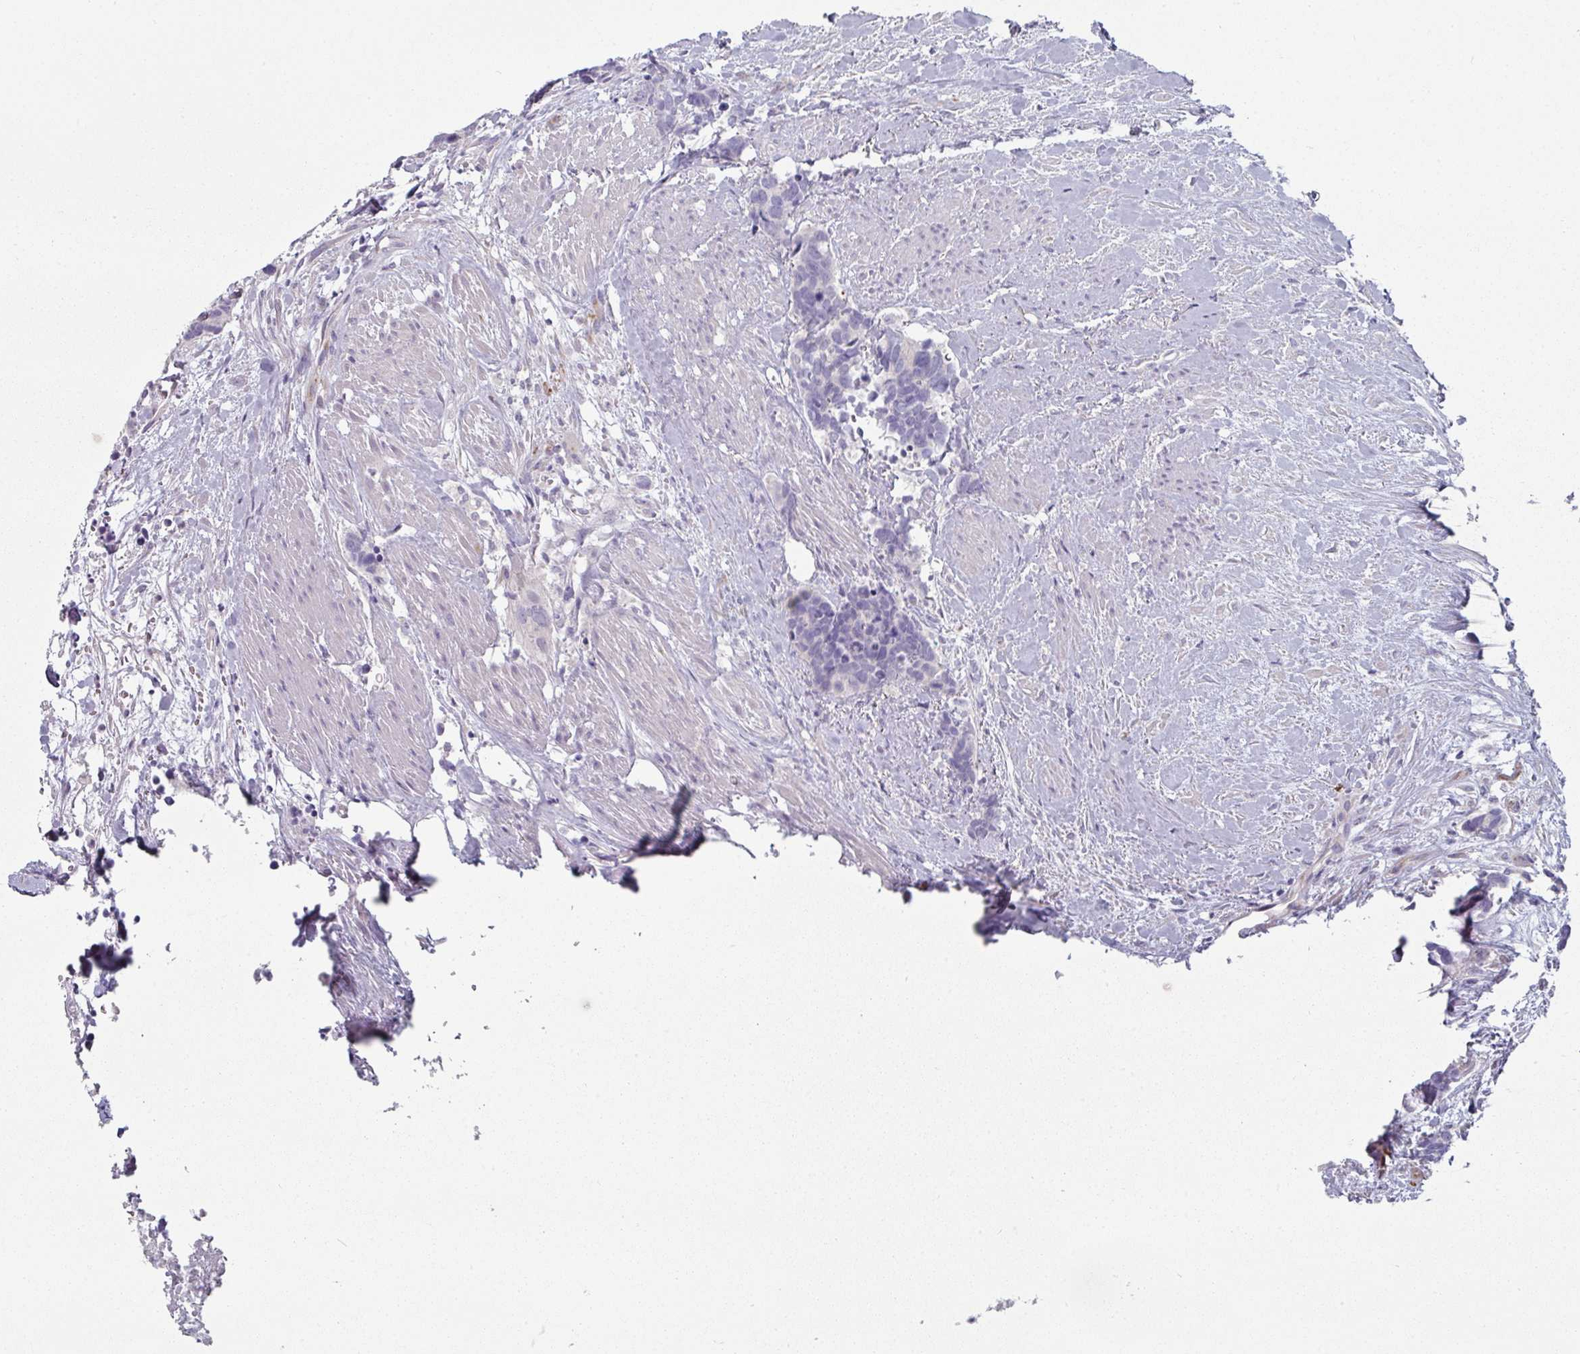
{"staining": {"intensity": "negative", "quantity": "none", "location": "none"}, "tissue": "carcinoid", "cell_type": "Tumor cells", "image_type": "cancer", "snomed": [{"axis": "morphology", "description": "Carcinoma, NOS"}, {"axis": "morphology", "description": "Carcinoid, malignant, NOS"}, {"axis": "topography", "description": "Prostate"}], "caption": "This is an immunohistochemistry (IHC) histopathology image of human carcinoid. There is no expression in tumor cells.", "gene": "SLC17A7", "patient": {"sex": "male", "age": 57}}